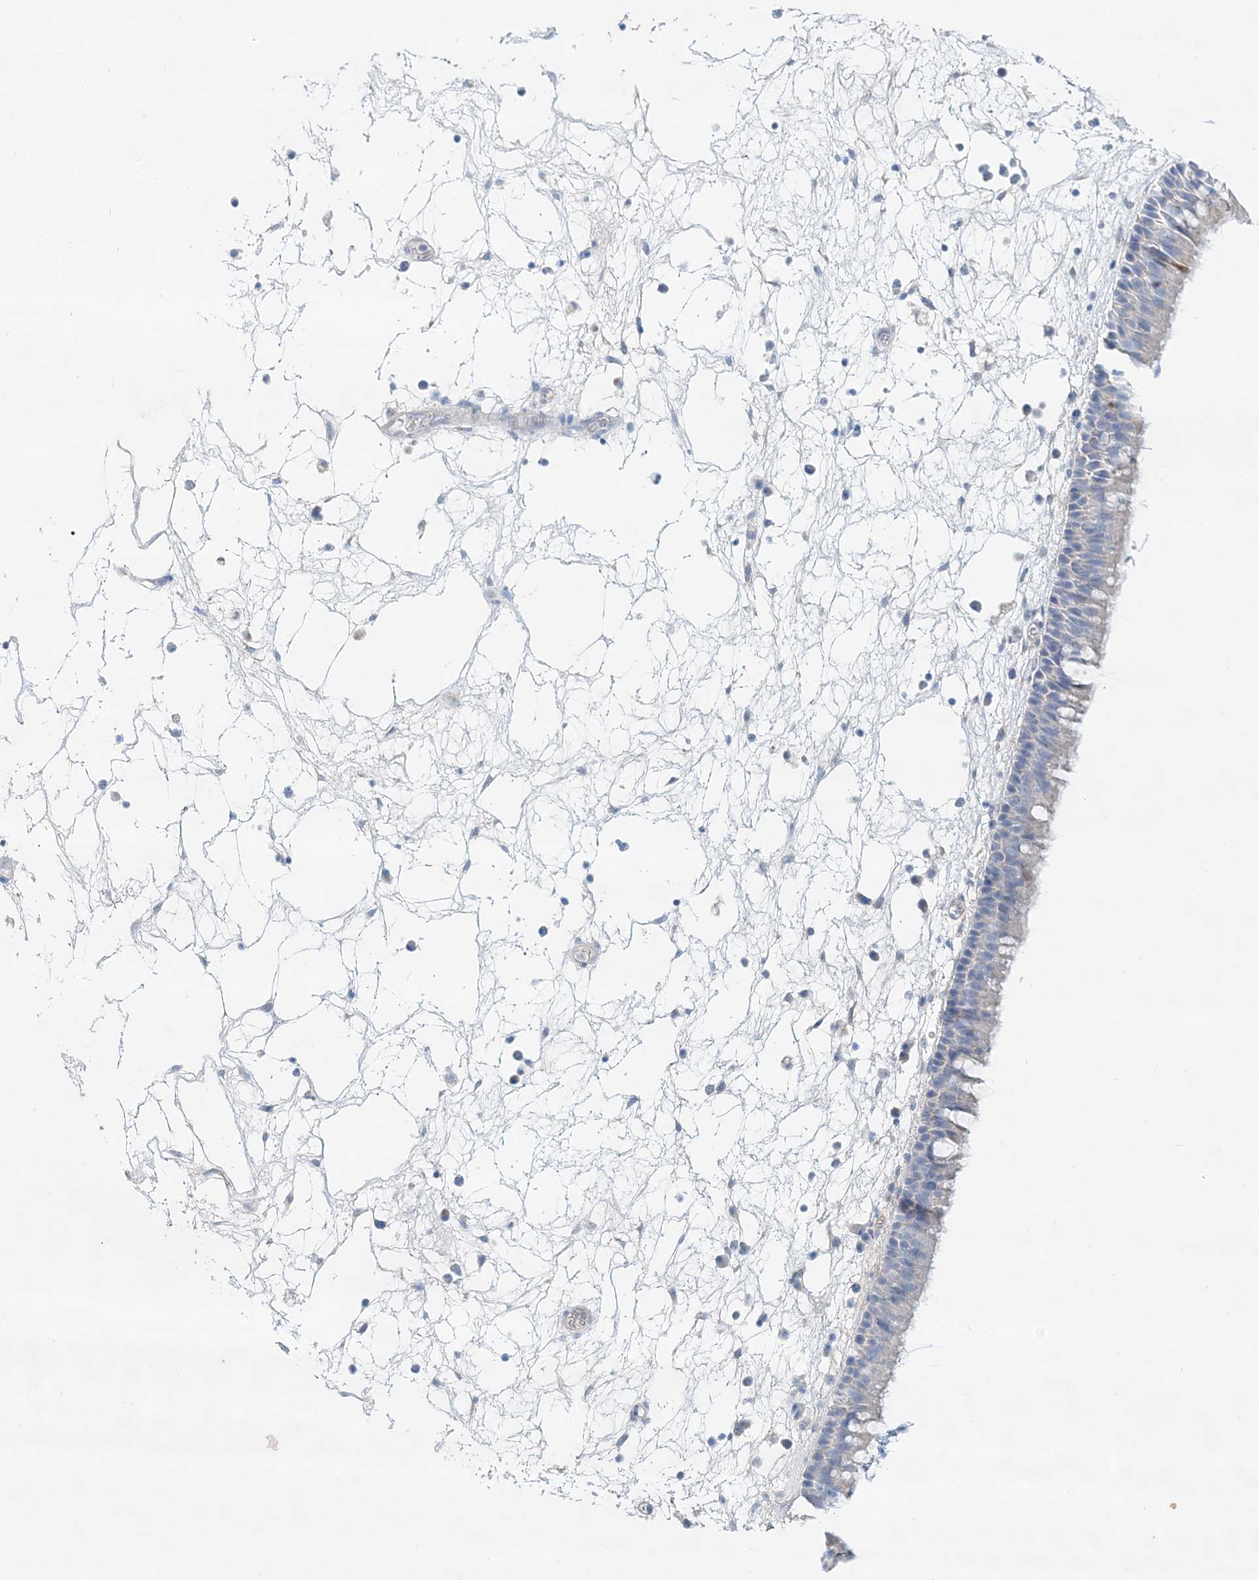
{"staining": {"intensity": "weak", "quantity": "<25%", "location": "cytoplasmic/membranous"}, "tissue": "nasopharynx", "cell_type": "Respiratory epithelial cells", "image_type": "normal", "snomed": [{"axis": "morphology", "description": "Normal tissue, NOS"}, {"axis": "morphology", "description": "Inflammation, NOS"}, {"axis": "morphology", "description": "Malignant melanoma, Metastatic site"}, {"axis": "topography", "description": "Nasopharynx"}], "caption": "Immunohistochemistry (IHC) image of normal nasopharynx: human nasopharynx stained with DAB (3,3'-diaminobenzidine) reveals no significant protein expression in respiratory epithelial cells.", "gene": "ADGRL1", "patient": {"sex": "male", "age": 70}}